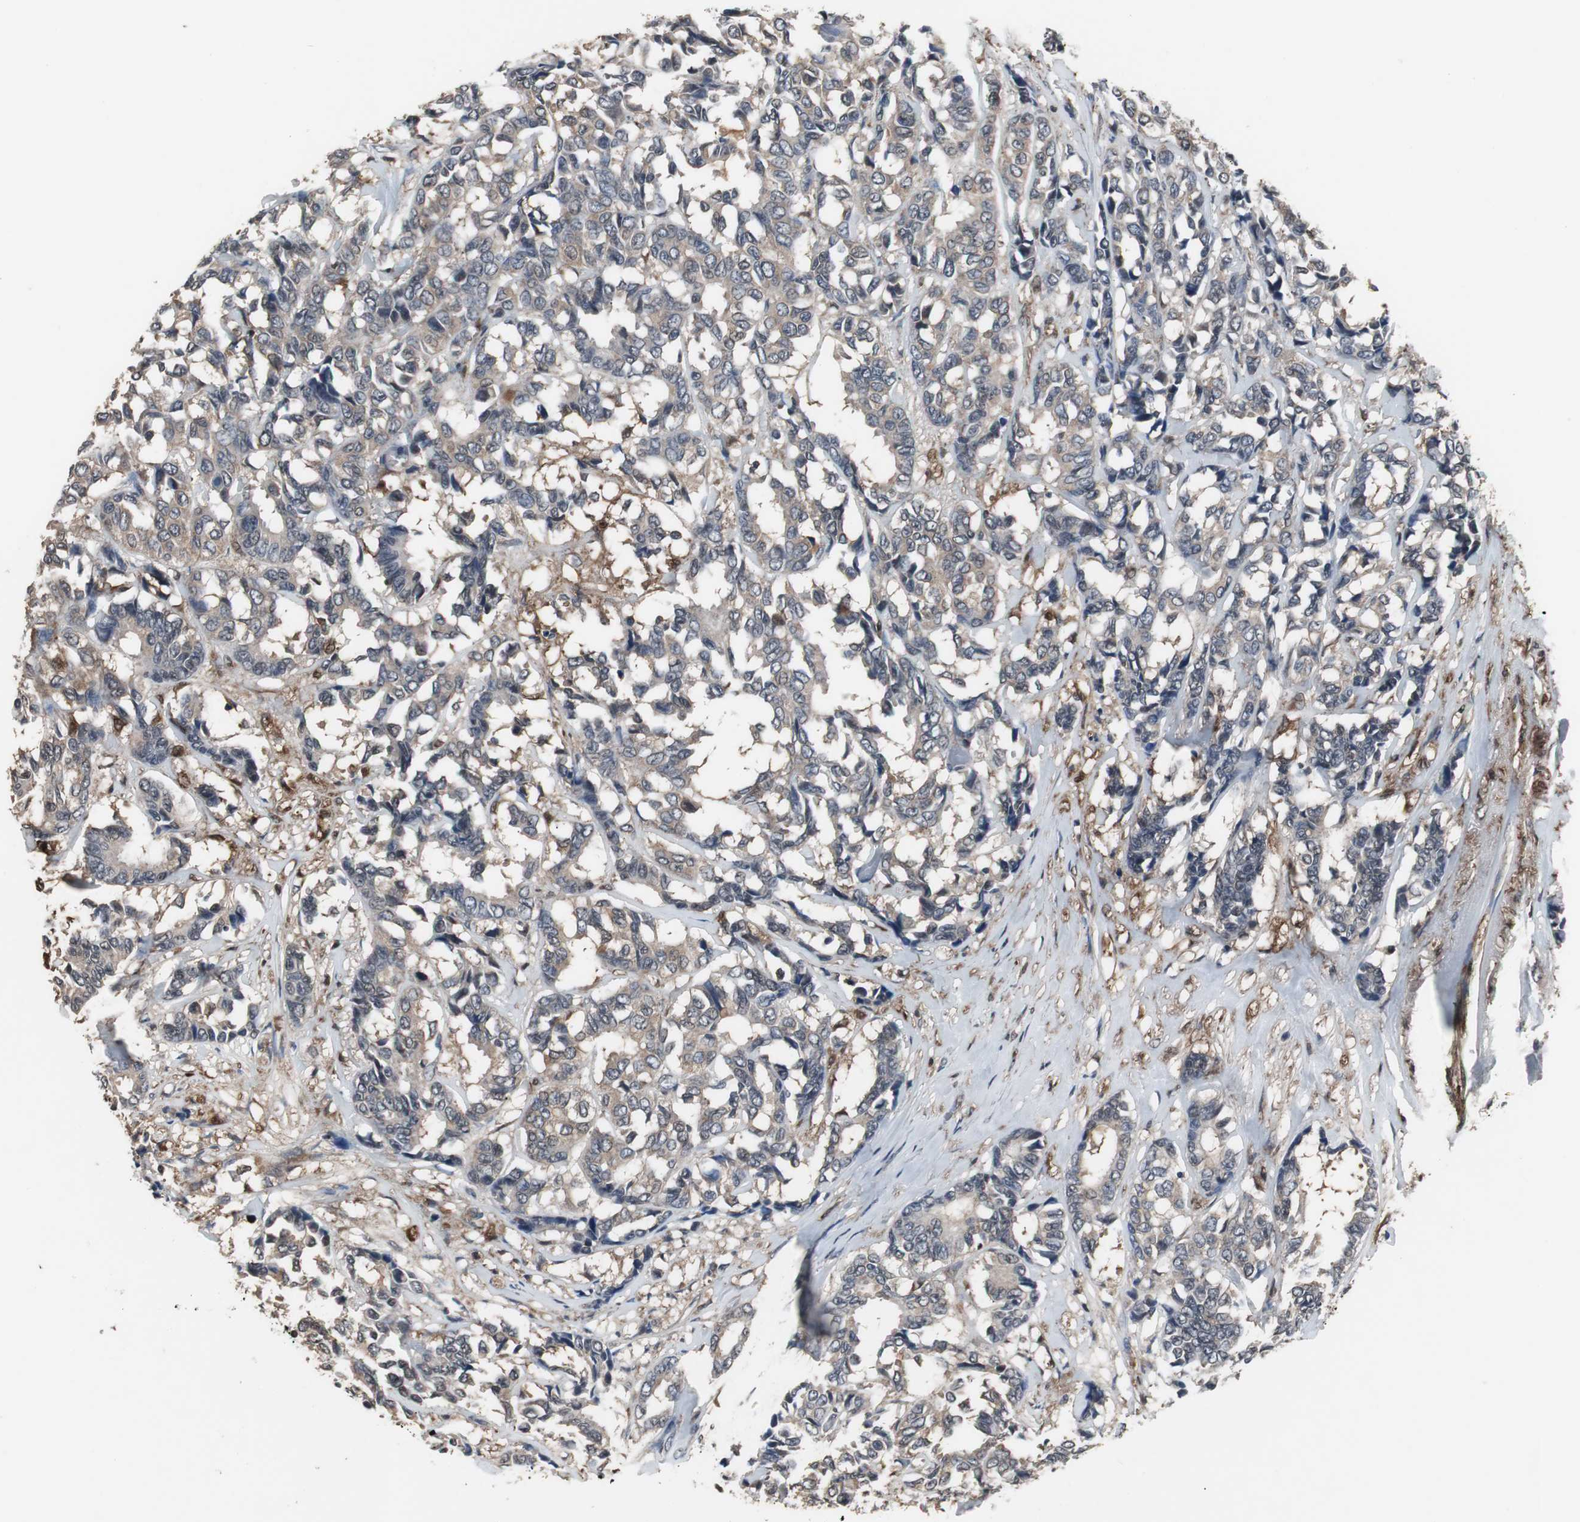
{"staining": {"intensity": "weak", "quantity": ">75%", "location": "cytoplasmic/membranous"}, "tissue": "breast cancer", "cell_type": "Tumor cells", "image_type": "cancer", "snomed": [{"axis": "morphology", "description": "Duct carcinoma"}, {"axis": "topography", "description": "Breast"}], "caption": "Tumor cells exhibit low levels of weak cytoplasmic/membranous staining in approximately >75% of cells in breast intraductal carcinoma. (Stains: DAB (3,3'-diaminobenzidine) in brown, nuclei in blue, Microscopy: brightfield microscopy at high magnification).", "gene": "ZSCAN22", "patient": {"sex": "female", "age": 87}}